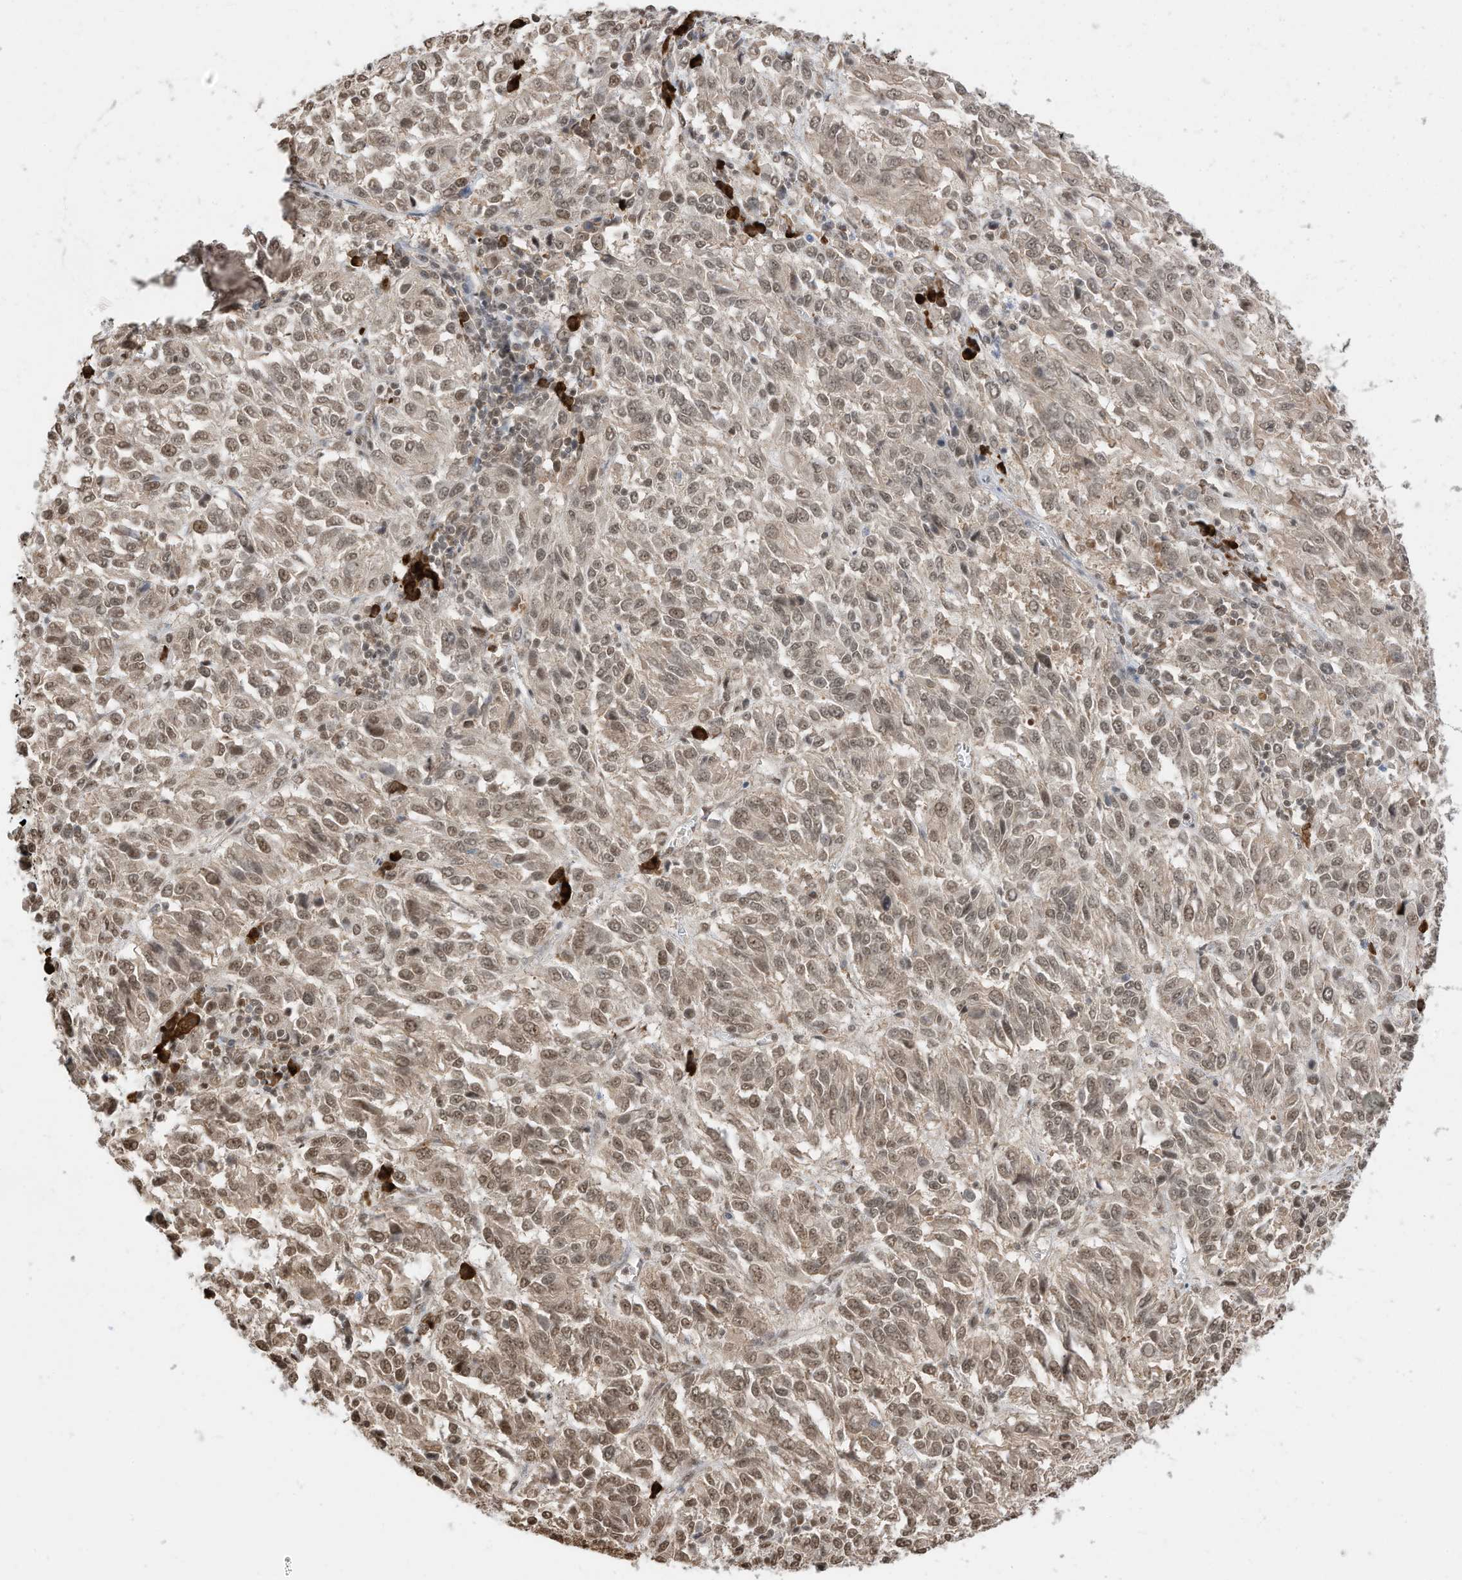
{"staining": {"intensity": "moderate", "quantity": ">75%", "location": "nuclear"}, "tissue": "melanoma", "cell_type": "Tumor cells", "image_type": "cancer", "snomed": [{"axis": "morphology", "description": "Malignant melanoma, Metastatic site"}, {"axis": "topography", "description": "Lung"}], "caption": "An IHC micrograph of neoplastic tissue is shown. Protein staining in brown shows moderate nuclear positivity in melanoma within tumor cells. (DAB (3,3'-diaminobenzidine) IHC, brown staining for protein, blue staining for nuclei).", "gene": "ZNF195", "patient": {"sex": "male", "age": 64}}